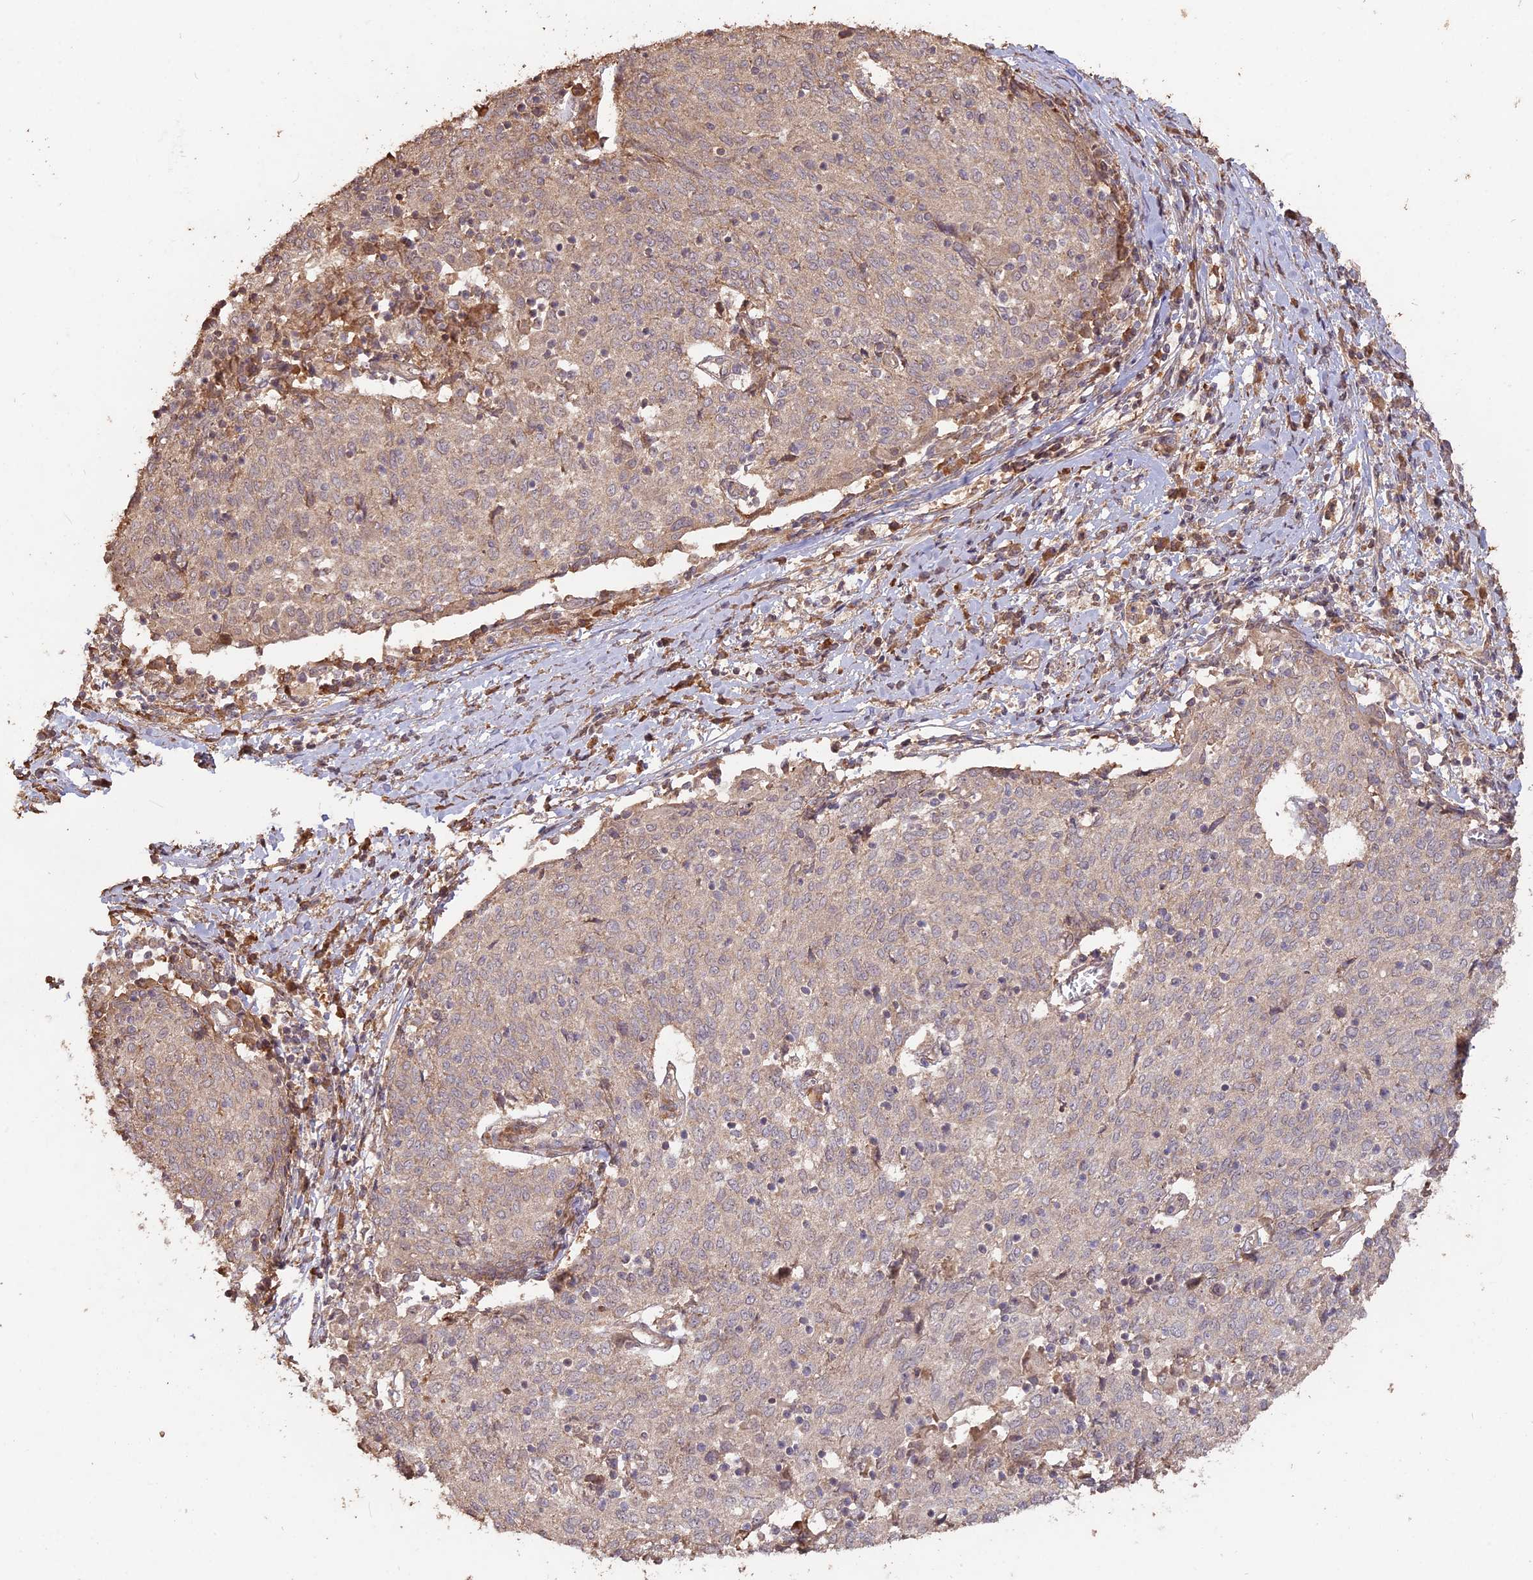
{"staining": {"intensity": "weak", "quantity": "25%-75%", "location": "cytoplasmic/membranous"}, "tissue": "cervical cancer", "cell_type": "Tumor cells", "image_type": "cancer", "snomed": [{"axis": "morphology", "description": "Squamous cell carcinoma, NOS"}, {"axis": "topography", "description": "Cervix"}], "caption": "This is an image of IHC staining of cervical cancer (squamous cell carcinoma), which shows weak positivity in the cytoplasmic/membranous of tumor cells.", "gene": "LAYN", "patient": {"sex": "female", "age": 52}}